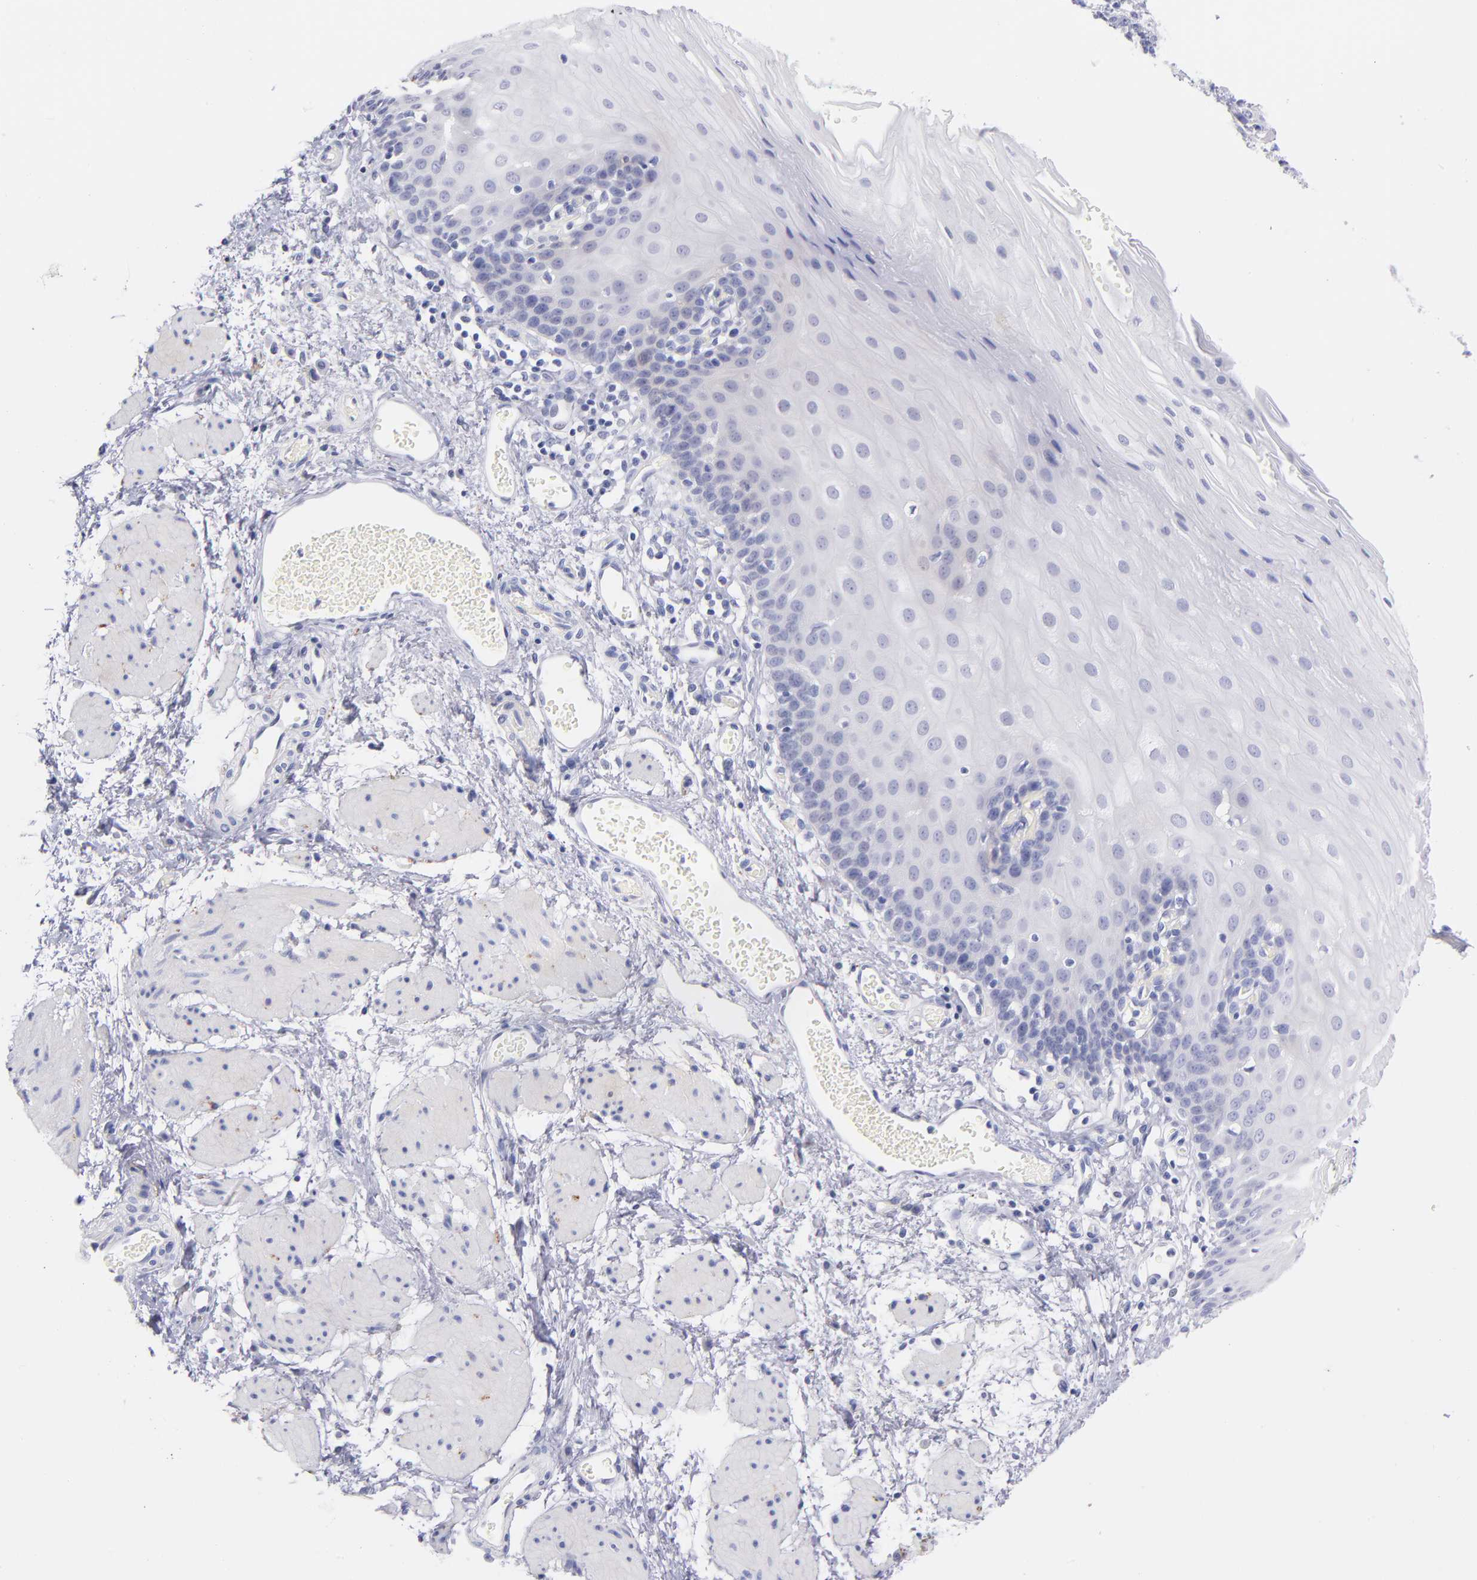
{"staining": {"intensity": "negative", "quantity": "none", "location": "none"}, "tissue": "esophagus", "cell_type": "Squamous epithelial cells", "image_type": "normal", "snomed": [{"axis": "morphology", "description": "Normal tissue, NOS"}, {"axis": "topography", "description": "Esophagus"}], "caption": "An immunohistochemistry photomicrograph of unremarkable esophagus is shown. There is no staining in squamous epithelial cells of esophagus. (DAB (3,3'-diaminobenzidine) IHC visualized using brightfield microscopy, high magnification).", "gene": "SCGN", "patient": {"sex": "male", "age": 69}}